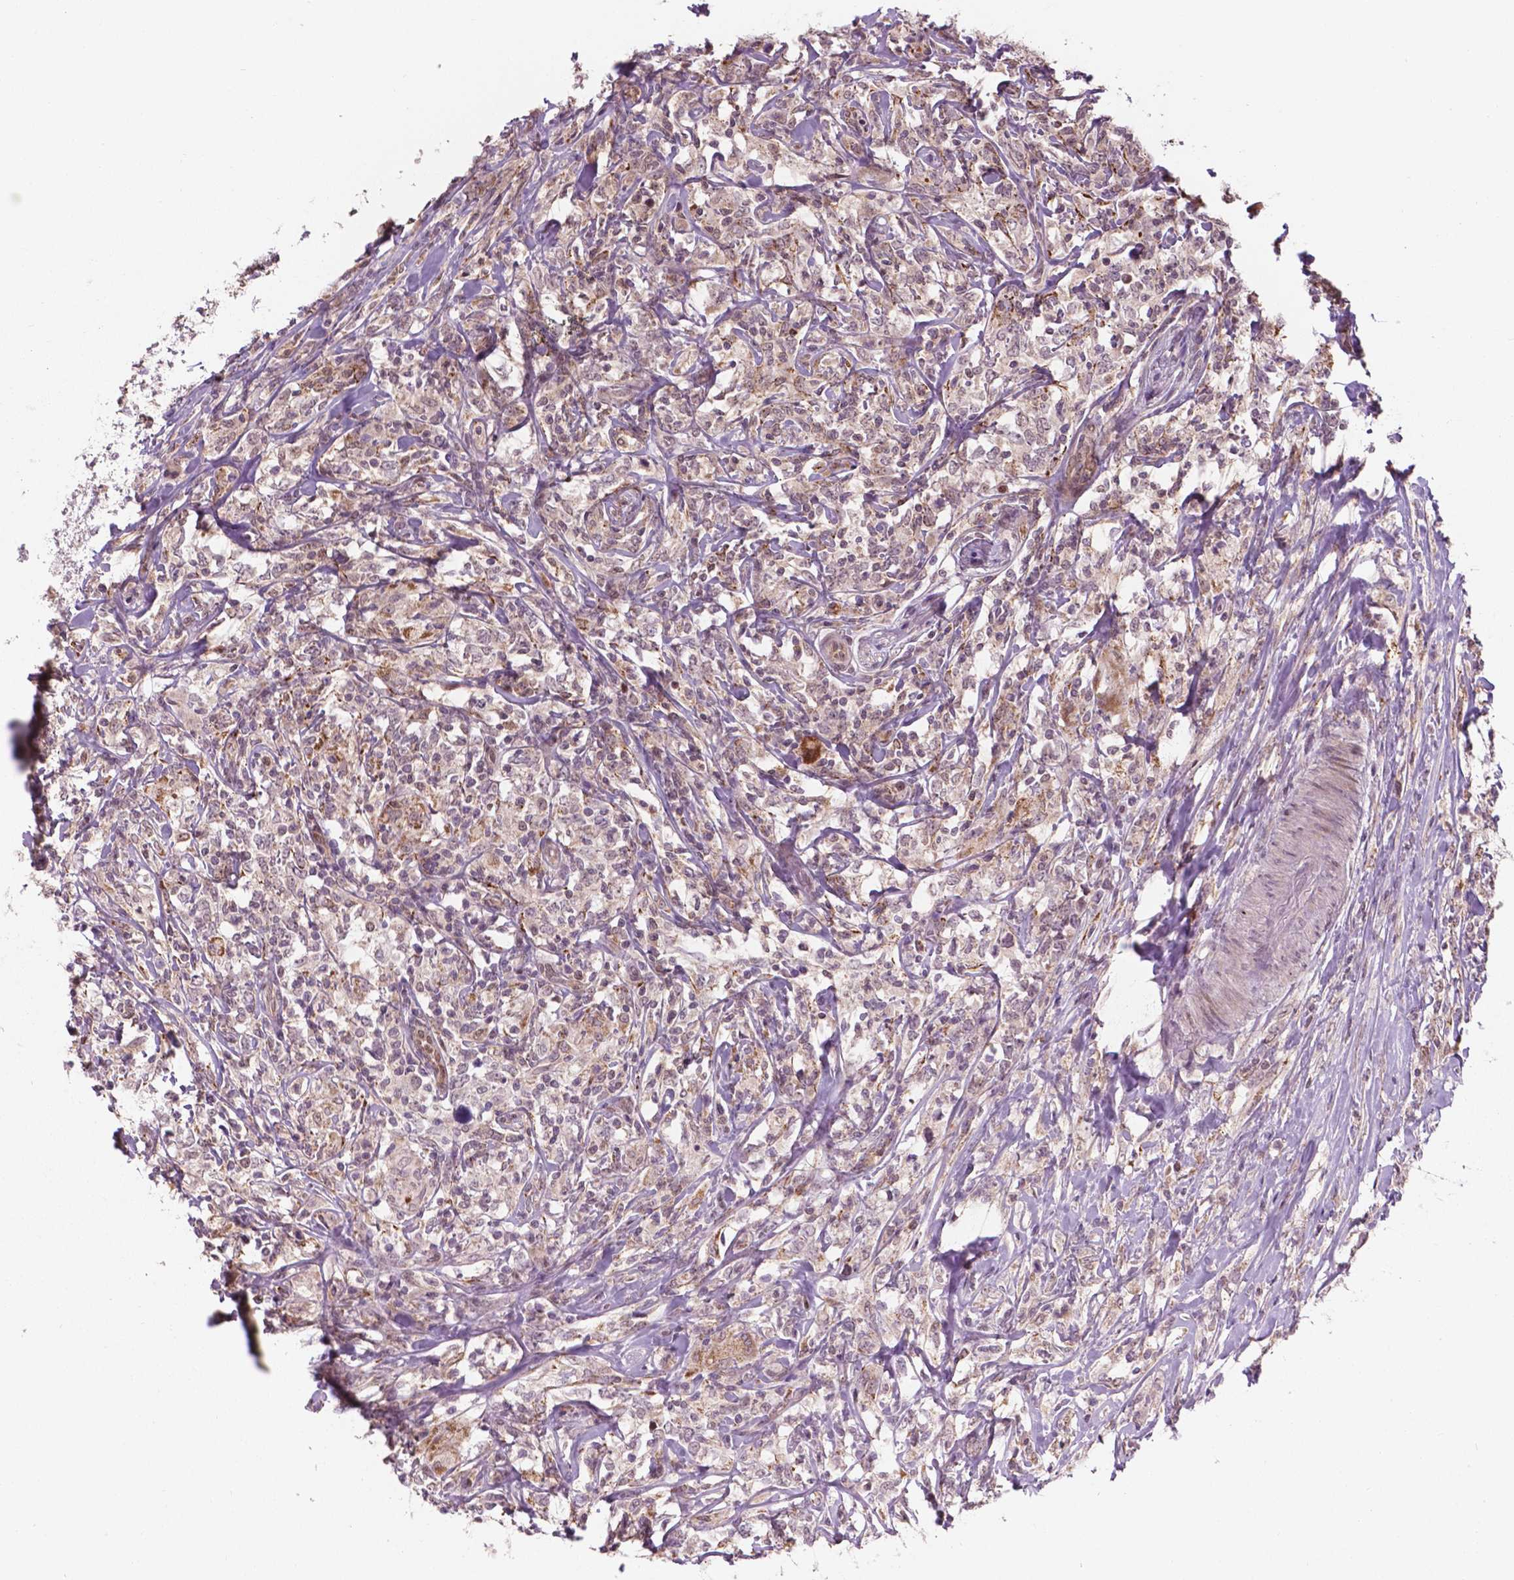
{"staining": {"intensity": "negative", "quantity": "none", "location": "none"}, "tissue": "lymphoma", "cell_type": "Tumor cells", "image_type": "cancer", "snomed": [{"axis": "morphology", "description": "Malignant lymphoma, non-Hodgkin's type, High grade"}, {"axis": "topography", "description": "Lymph node"}], "caption": "An immunohistochemistry (IHC) photomicrograph of lymphoma is shown. There is no staining in tumor cells of lymphoma. (DAB (3,3'-diaminobenzidine) immunohistochemistry with hematoxylin counter stain).", "gene": "NFAT5", "patient": {"sex": "female", "age": 84}}